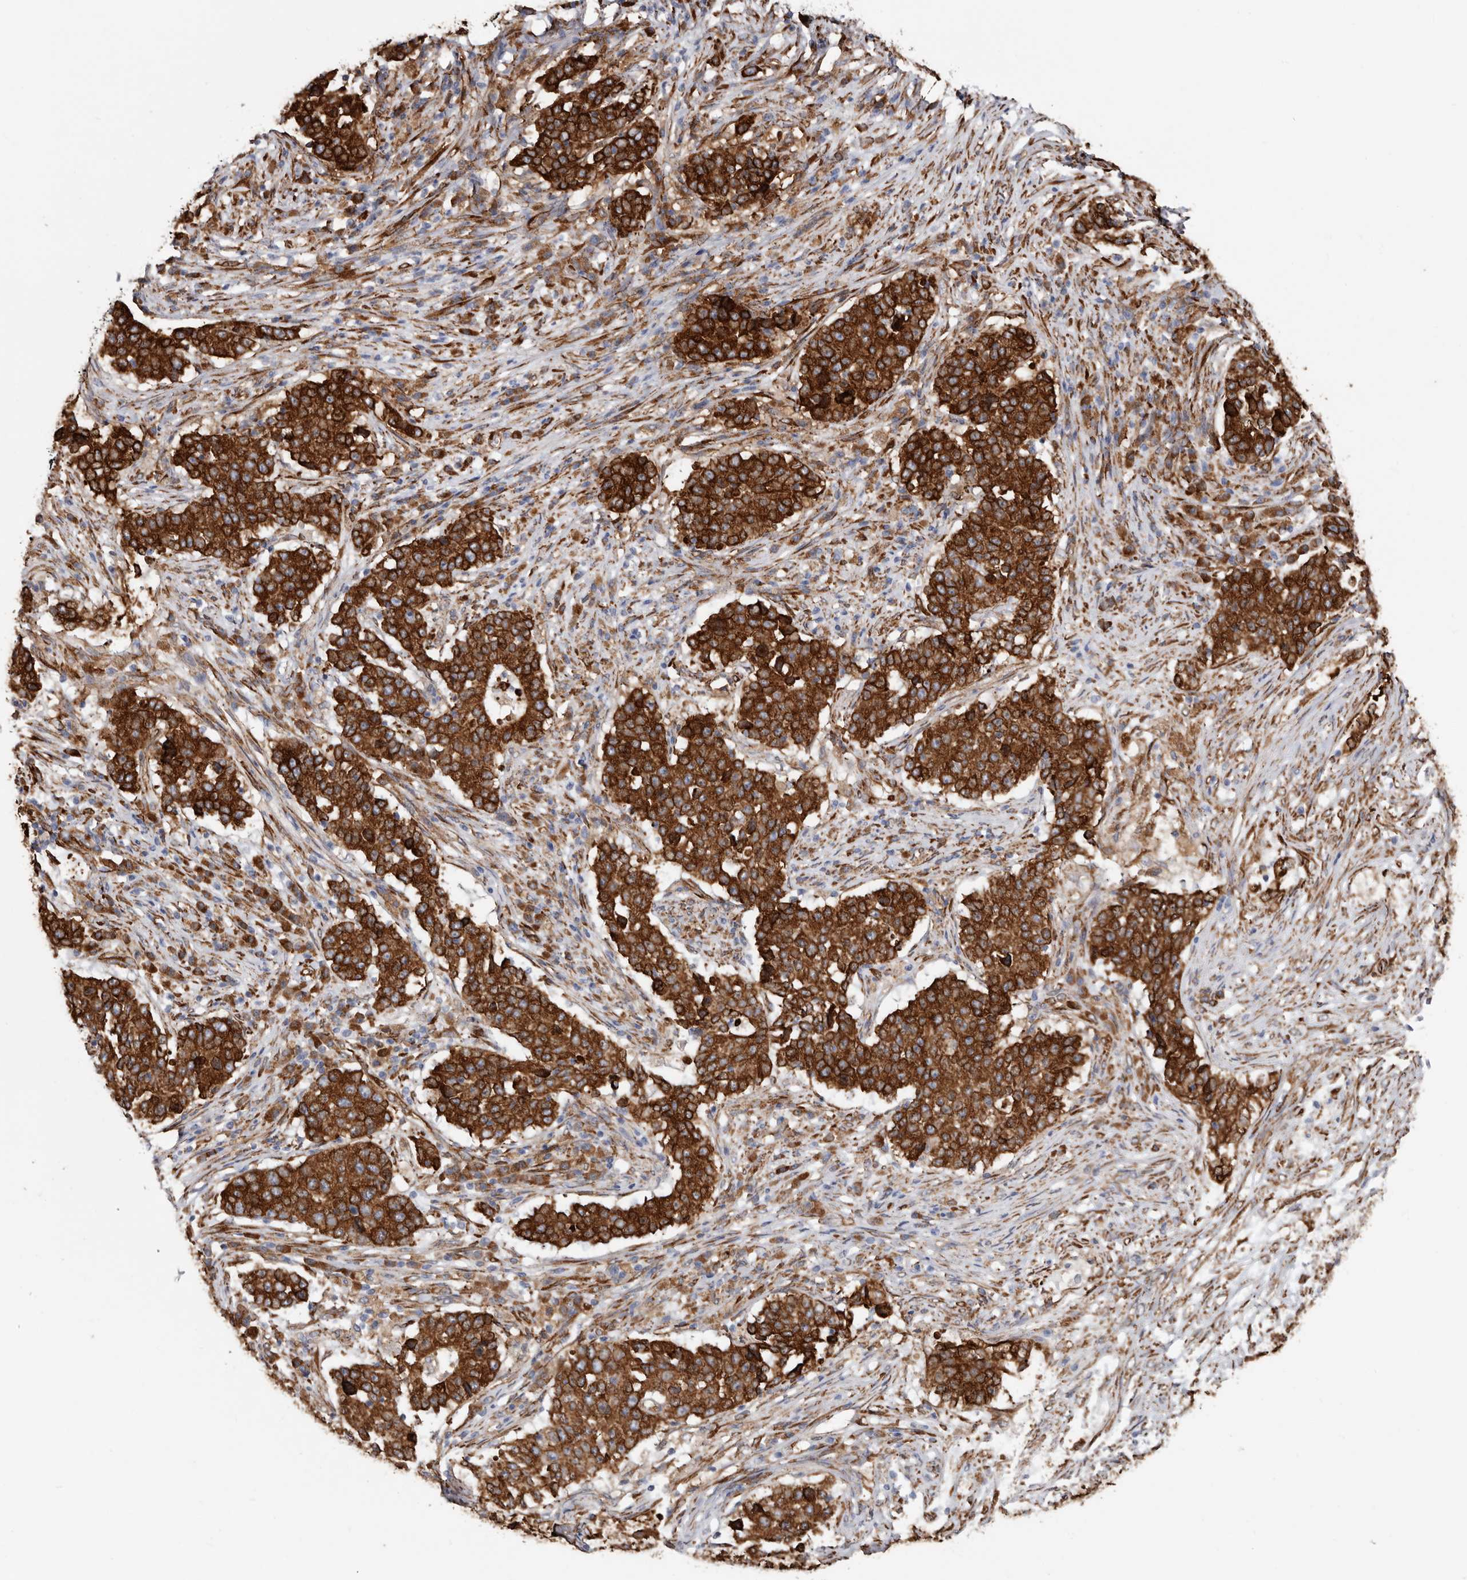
{"staining": {"intensity": "strong", "quantity": ">75%", "location": "cytoplasmic/membranous"}, "tissue": "stomach cancer", "cell_type": "Tumor cells", "image_type": "cancer", "snomed": [{"axis": "morphology", "description": "Adenocarcinoma, NOS"}, {"axis": "topography", "description": "Stomach"}], "caption": "This is an image of immunohistochemistry (IHC) staining of stomach adenocarcinoma, which shows strong staining in the cytoplasmic/membranous of tumor cells.", "gene": "SEMA3E", "patient": {"sex": "male", "age": 59}}